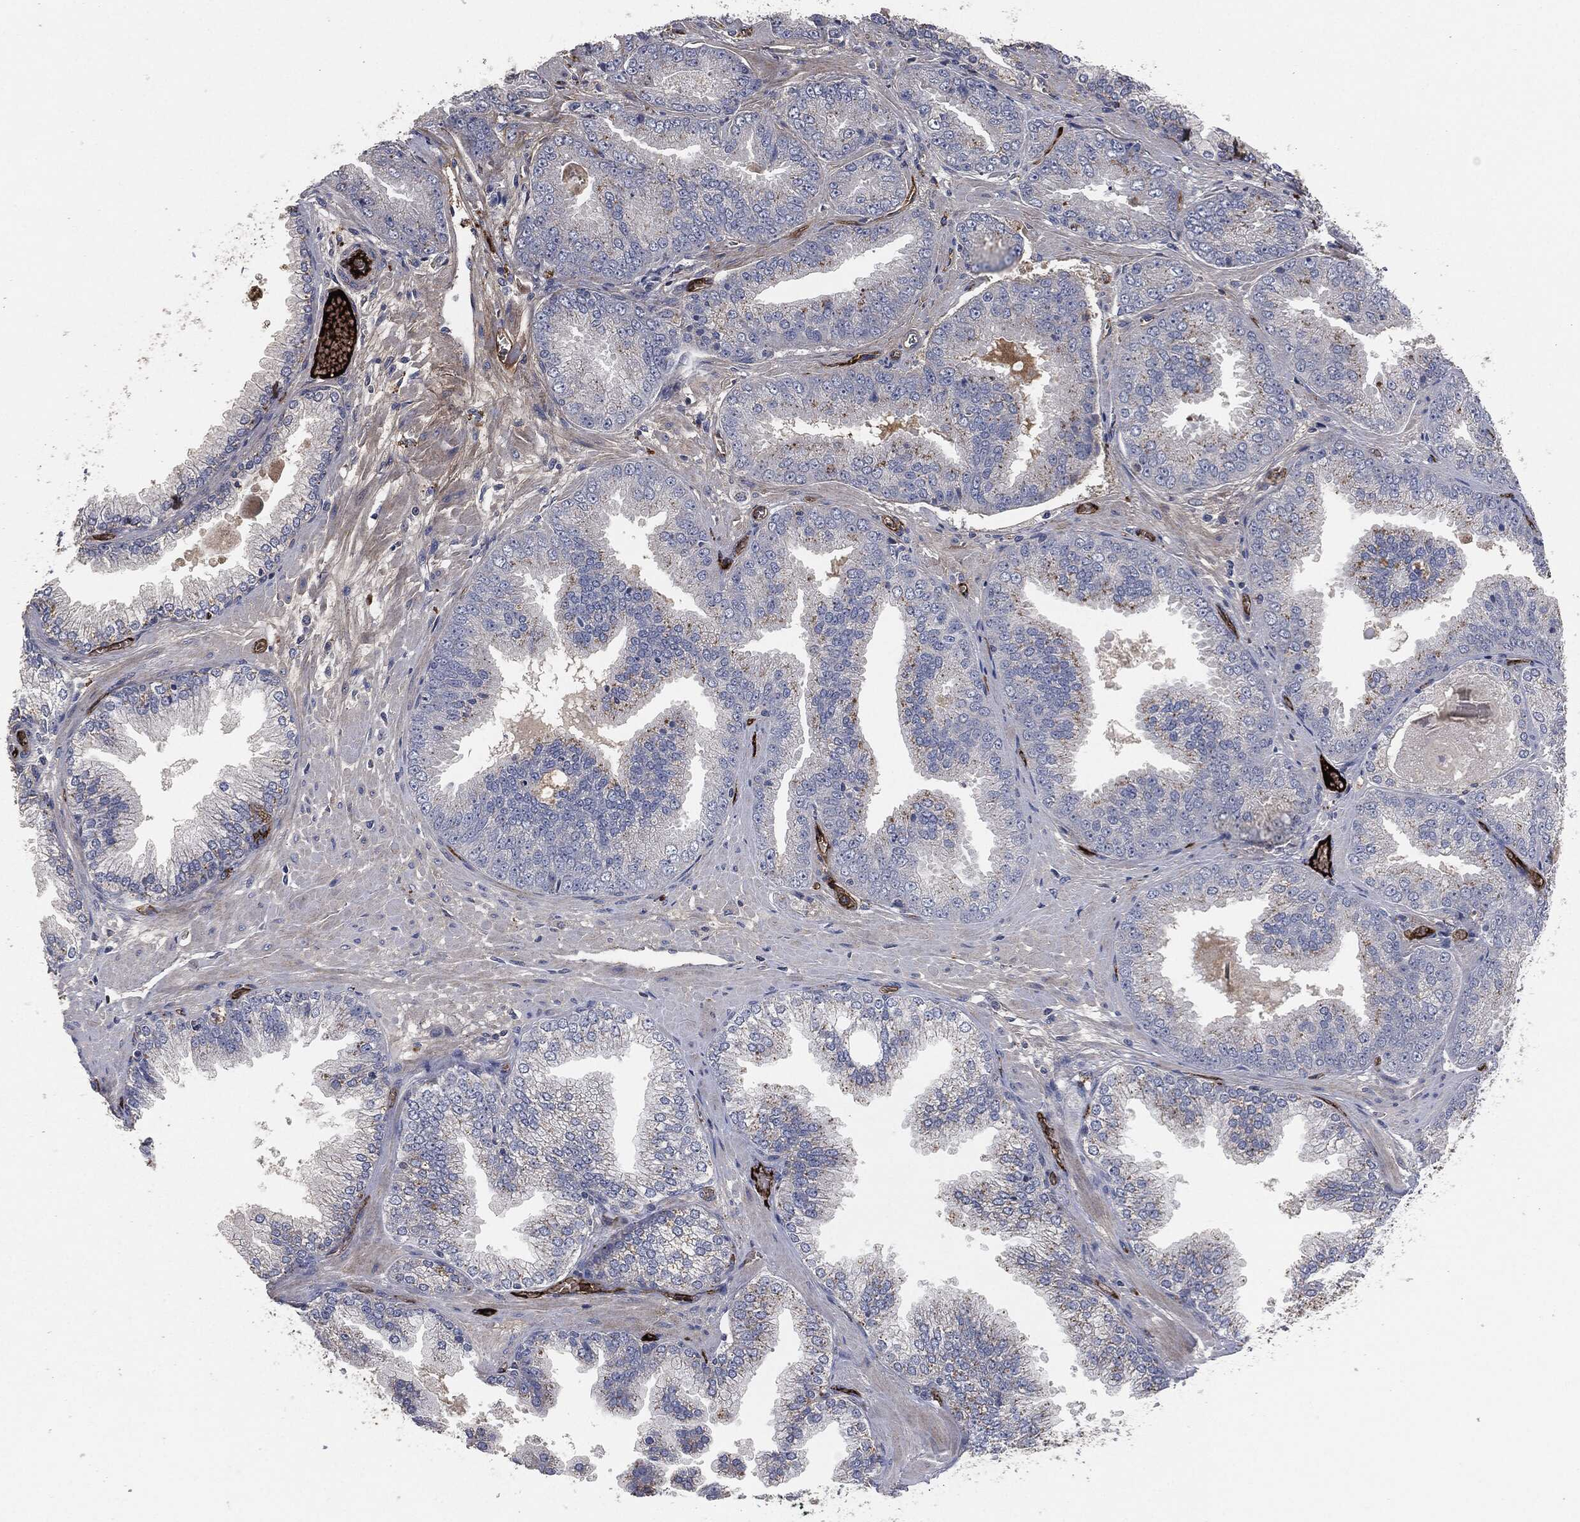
{"staining": {"intensity": "negative", "quantity": "none", "location": "none"}, "tissue": "prostate cancer", "cell_type": "Tumor cells", "image_type": "cancer", "snomed": [{"axis": "morphology", "description": "Adenocarcinoma, Low grade"}, {"axis": "topography", "description": "Prostate"}], "caption": "A histopathology image of human prostate cancer (low-grade adenocarcinoma) is negative for staining in tumor cells.", "gene": "APOB", "patient": {"sex": "male", "age": 72}}